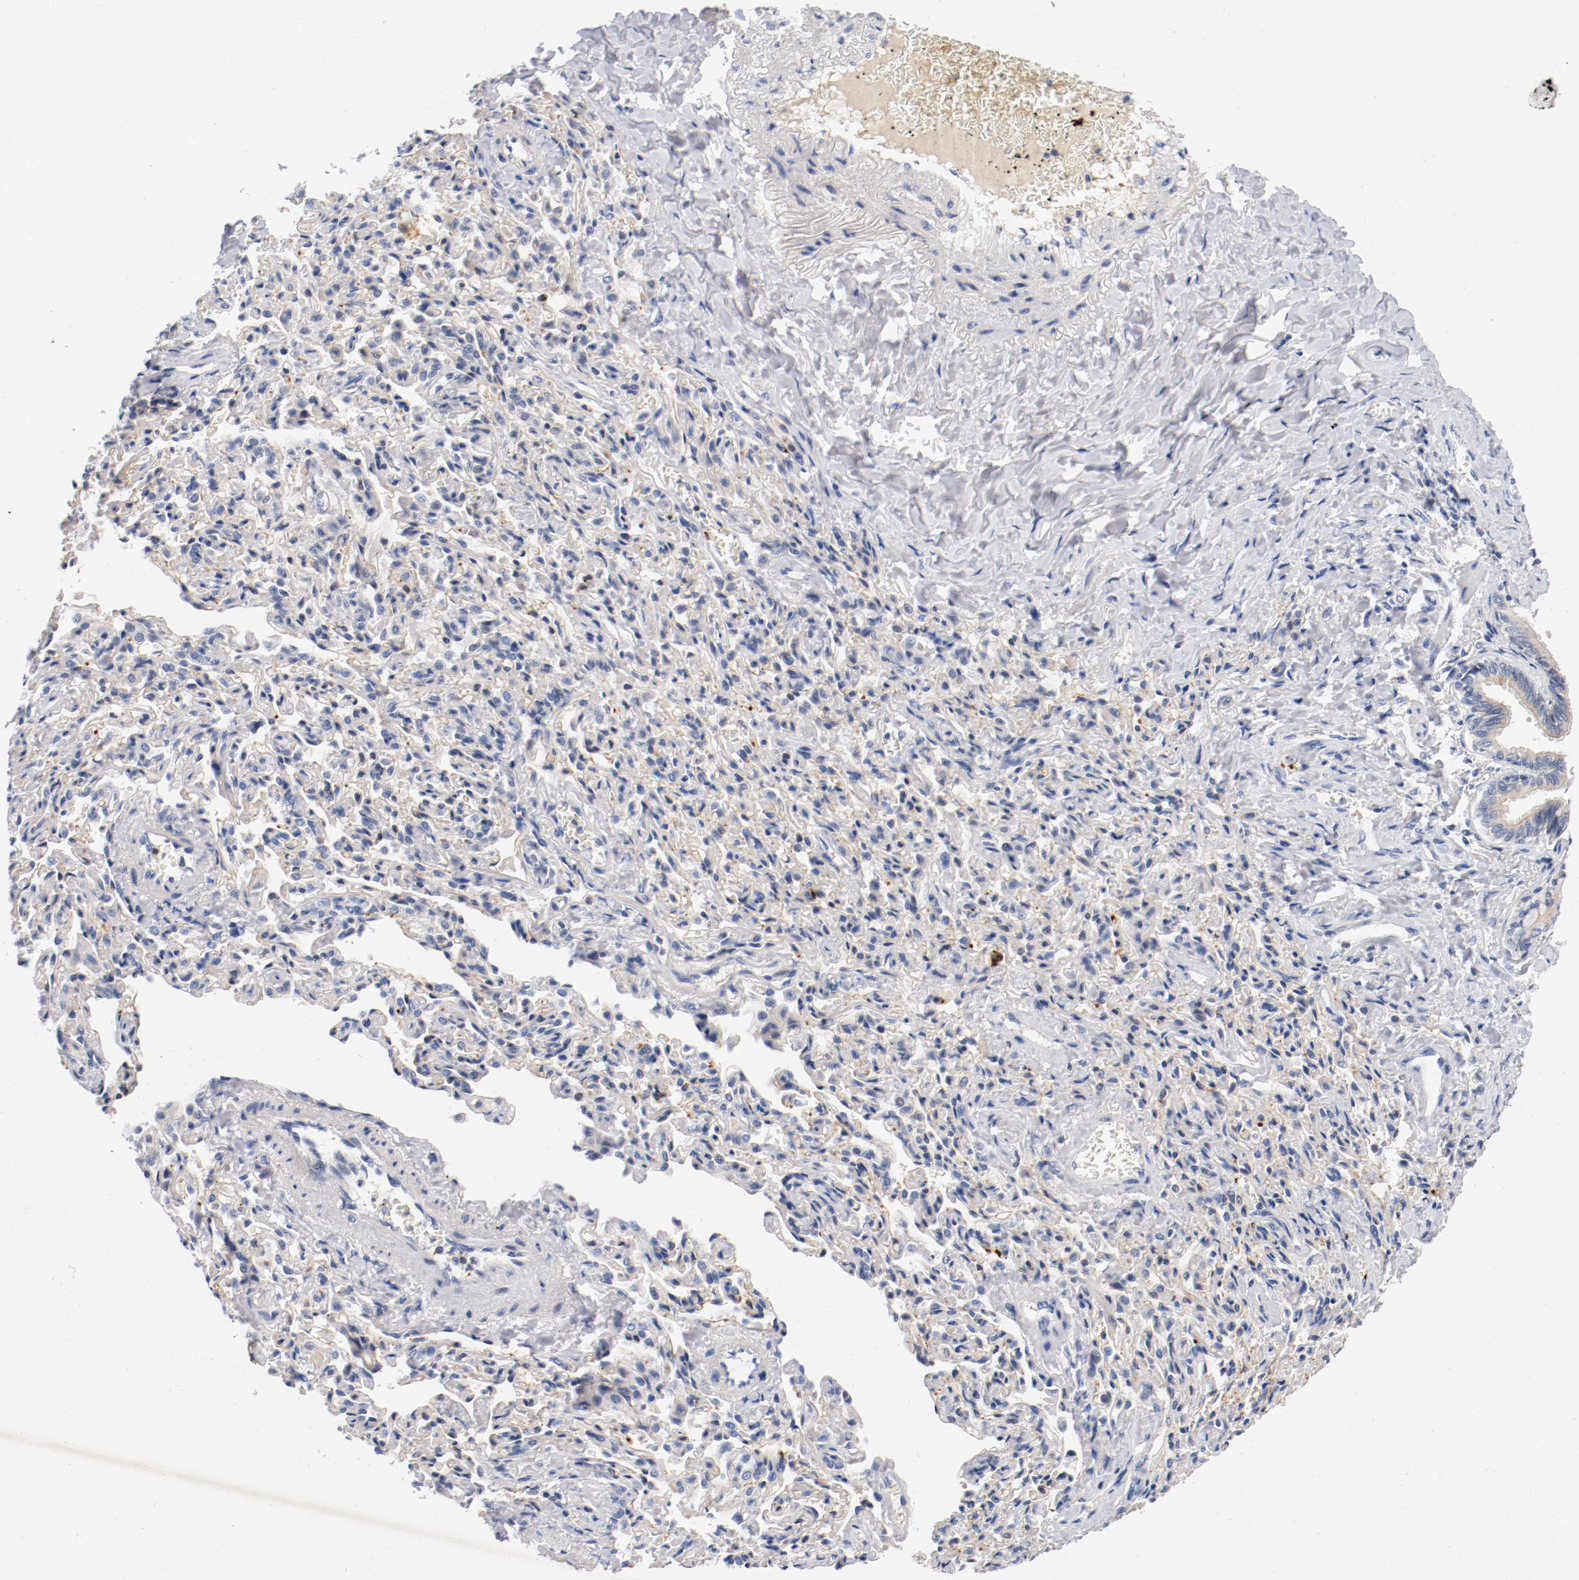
{"staining": {"intensity": "weak", "quantity": "25%-75%", "location": "cytoplasmic/membranous"}, "tissue": "bronchus", "cell_type": "Respiratory epithelial cells", "image_type": "normal", "snomed": [{"axis": "morphology", "description": "Normal tissue, NOS"}, {"axis": "topography", "description": "Lung"}], "caption": "Bronchus stained with immunohistochemistry displays weak cytoplasmic/membranous staining in approximately 25%-75% of respiratory epithelial cells. Ihc stains the protein of interest in brown and the nuclei are stained blue.", "gene": "PIM1", "patient": {"sex": "male", "age": 64}}